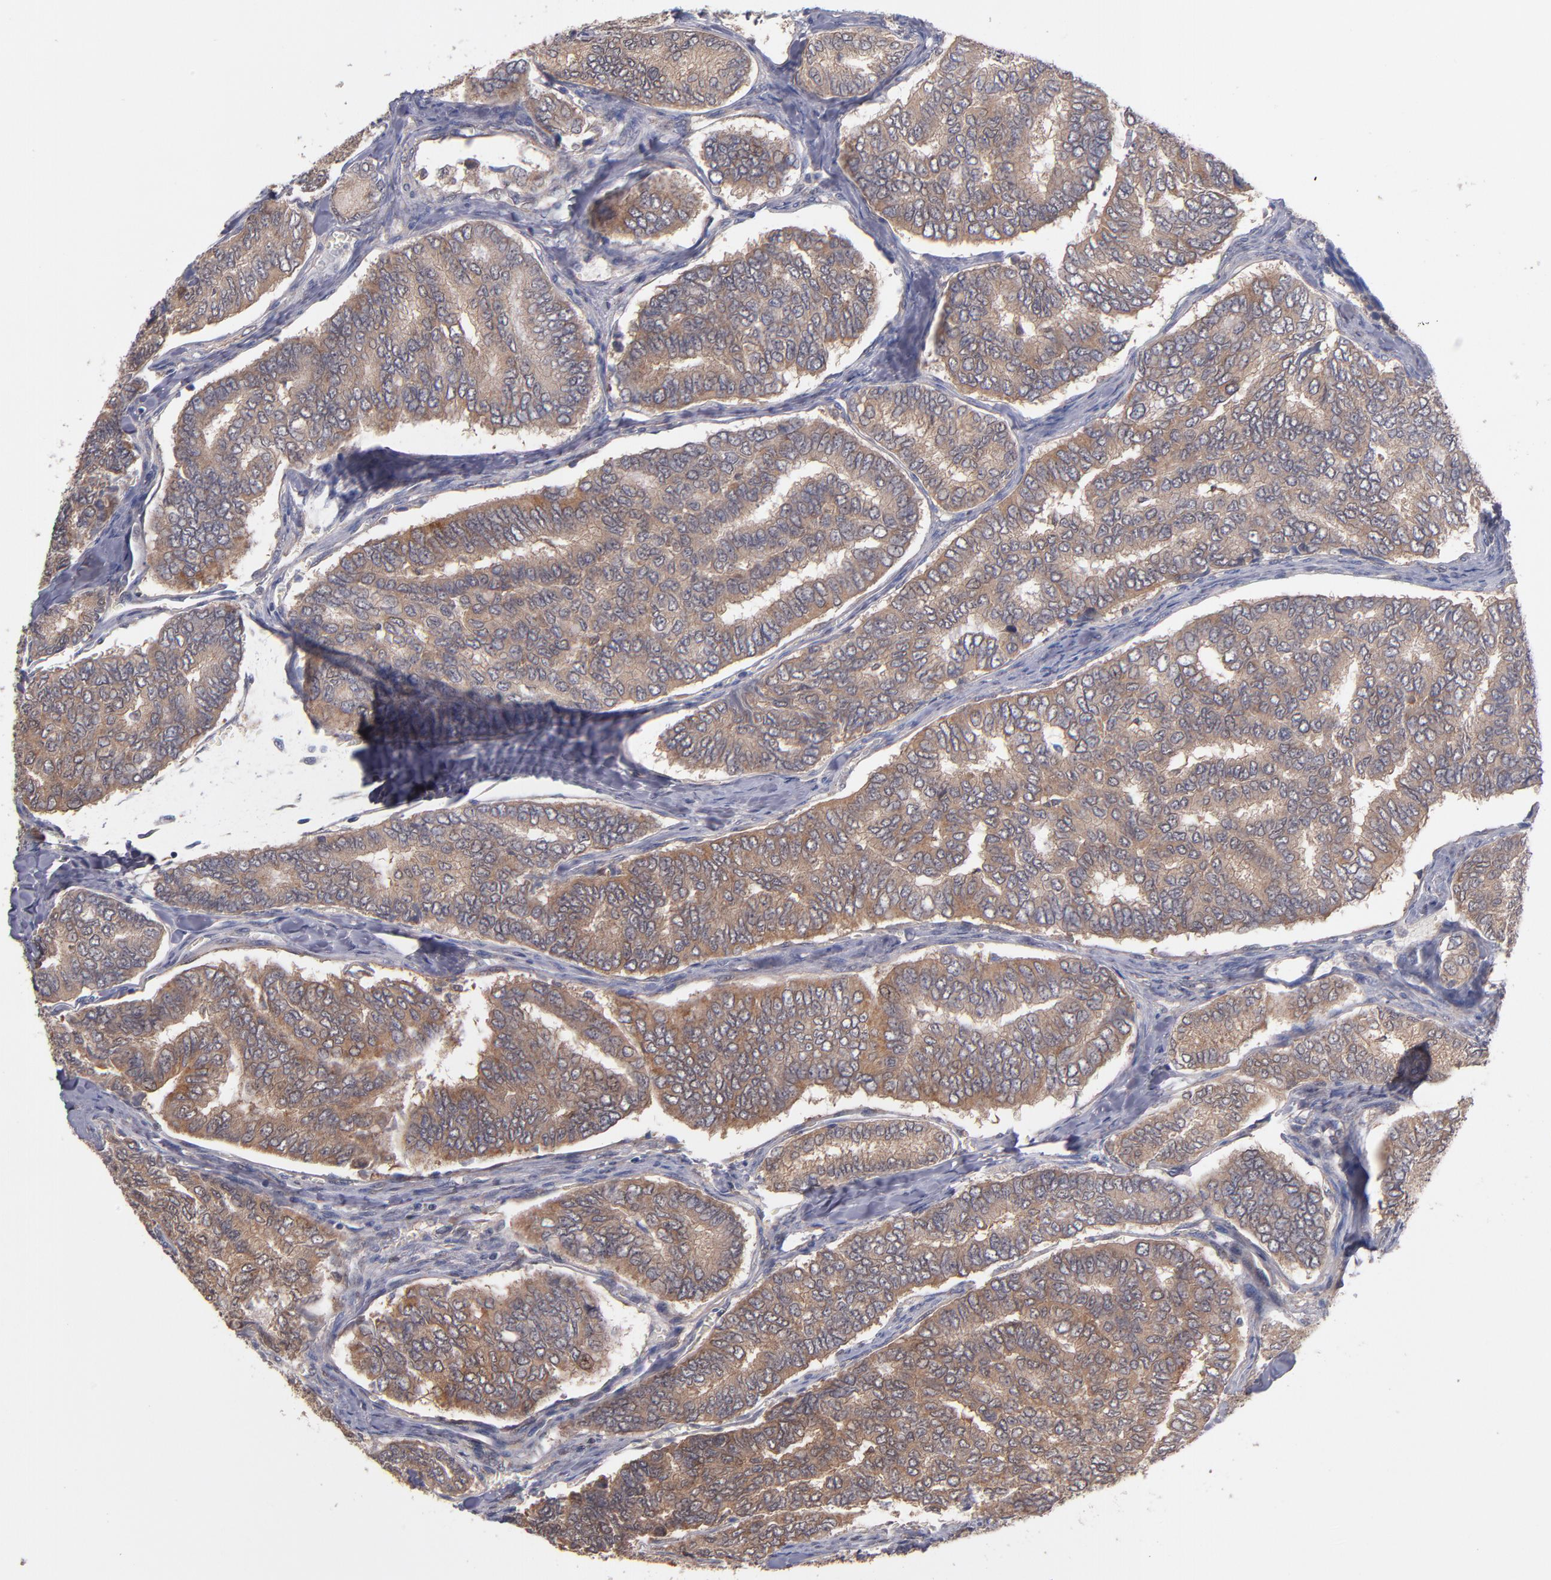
{"staining": {"intensity": "moderate", "quantity": ">75%", "location": "cytoplasmic/membranous"}, "tissue": "thyroid cancer", "cell_type": "Tumor cells", "image_type": "cancer", "snomed": [{"axis": "morphology", "description": "Papillary adenocarcinoma, NOS"}, {"axis": "topography", "description": "Thyroid gland"}], "caption": "Immunohistochemical staining of thyroid cancer demonstrates medium levels of moderate cytoplasmic/membranous staining in approximately >75% of tumor cells.", "gene": "GMFG", "patient": {"sex": "female", "age": 35}}